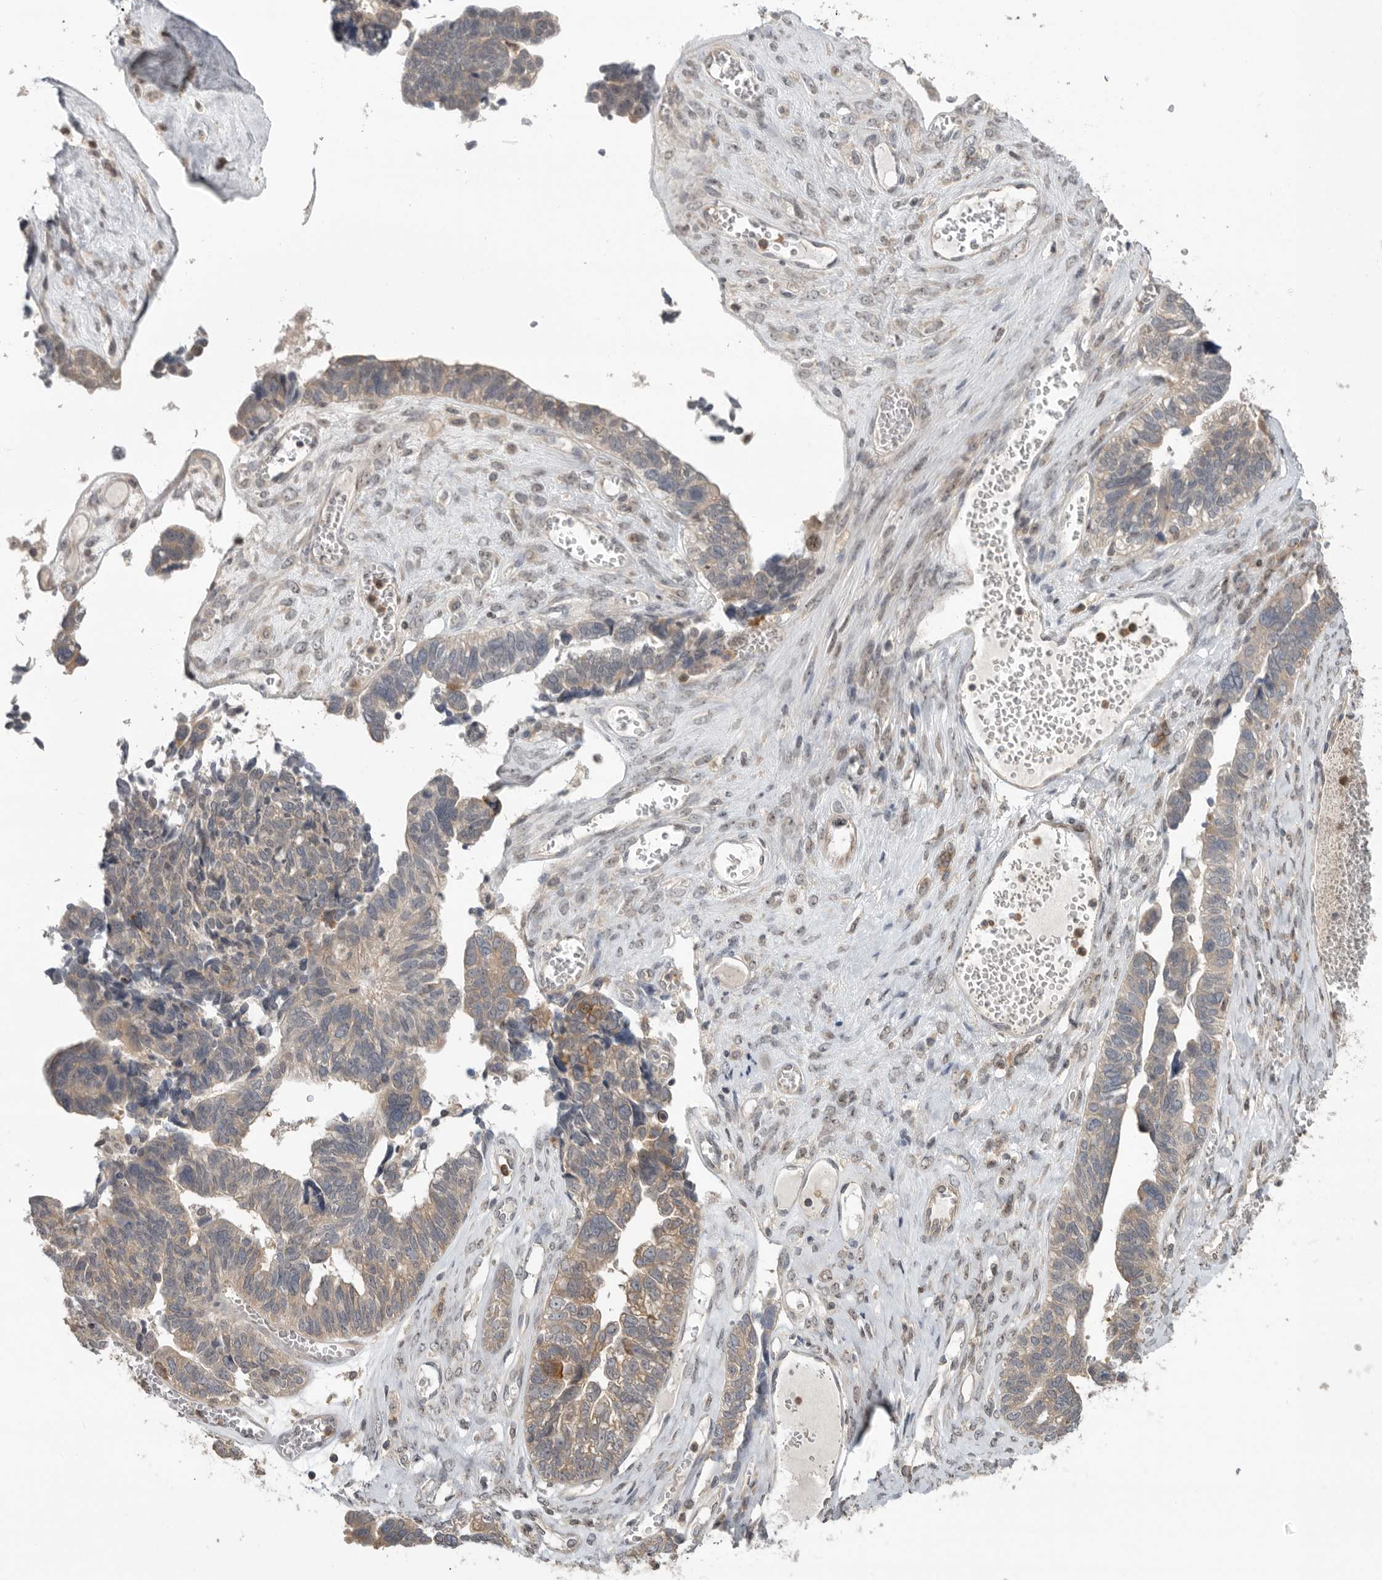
{"staining": {"intensity": "weak", "quantity": ">75%", "location": "cytoplasmic/membranous"}, "tissue": "ovarian cancer", "cell_type": "Tumor cells", "image_type": "cancer", "snomed": [{"axis": "morphology", "description": "Cystadenocarcinoma, serous, NOS"}, {"axis": "topography", "description": "Ovary"}], "caption": "Protein staining of ovarian cancer tissue shows weak cytoplasmic/membranous staining in about >75% of tumor cells. (brown staining indicates protein expression, while blue staining denotes nuclei).", "gene": "KLK5", "patient": {"sex": "female", "age": 79}}